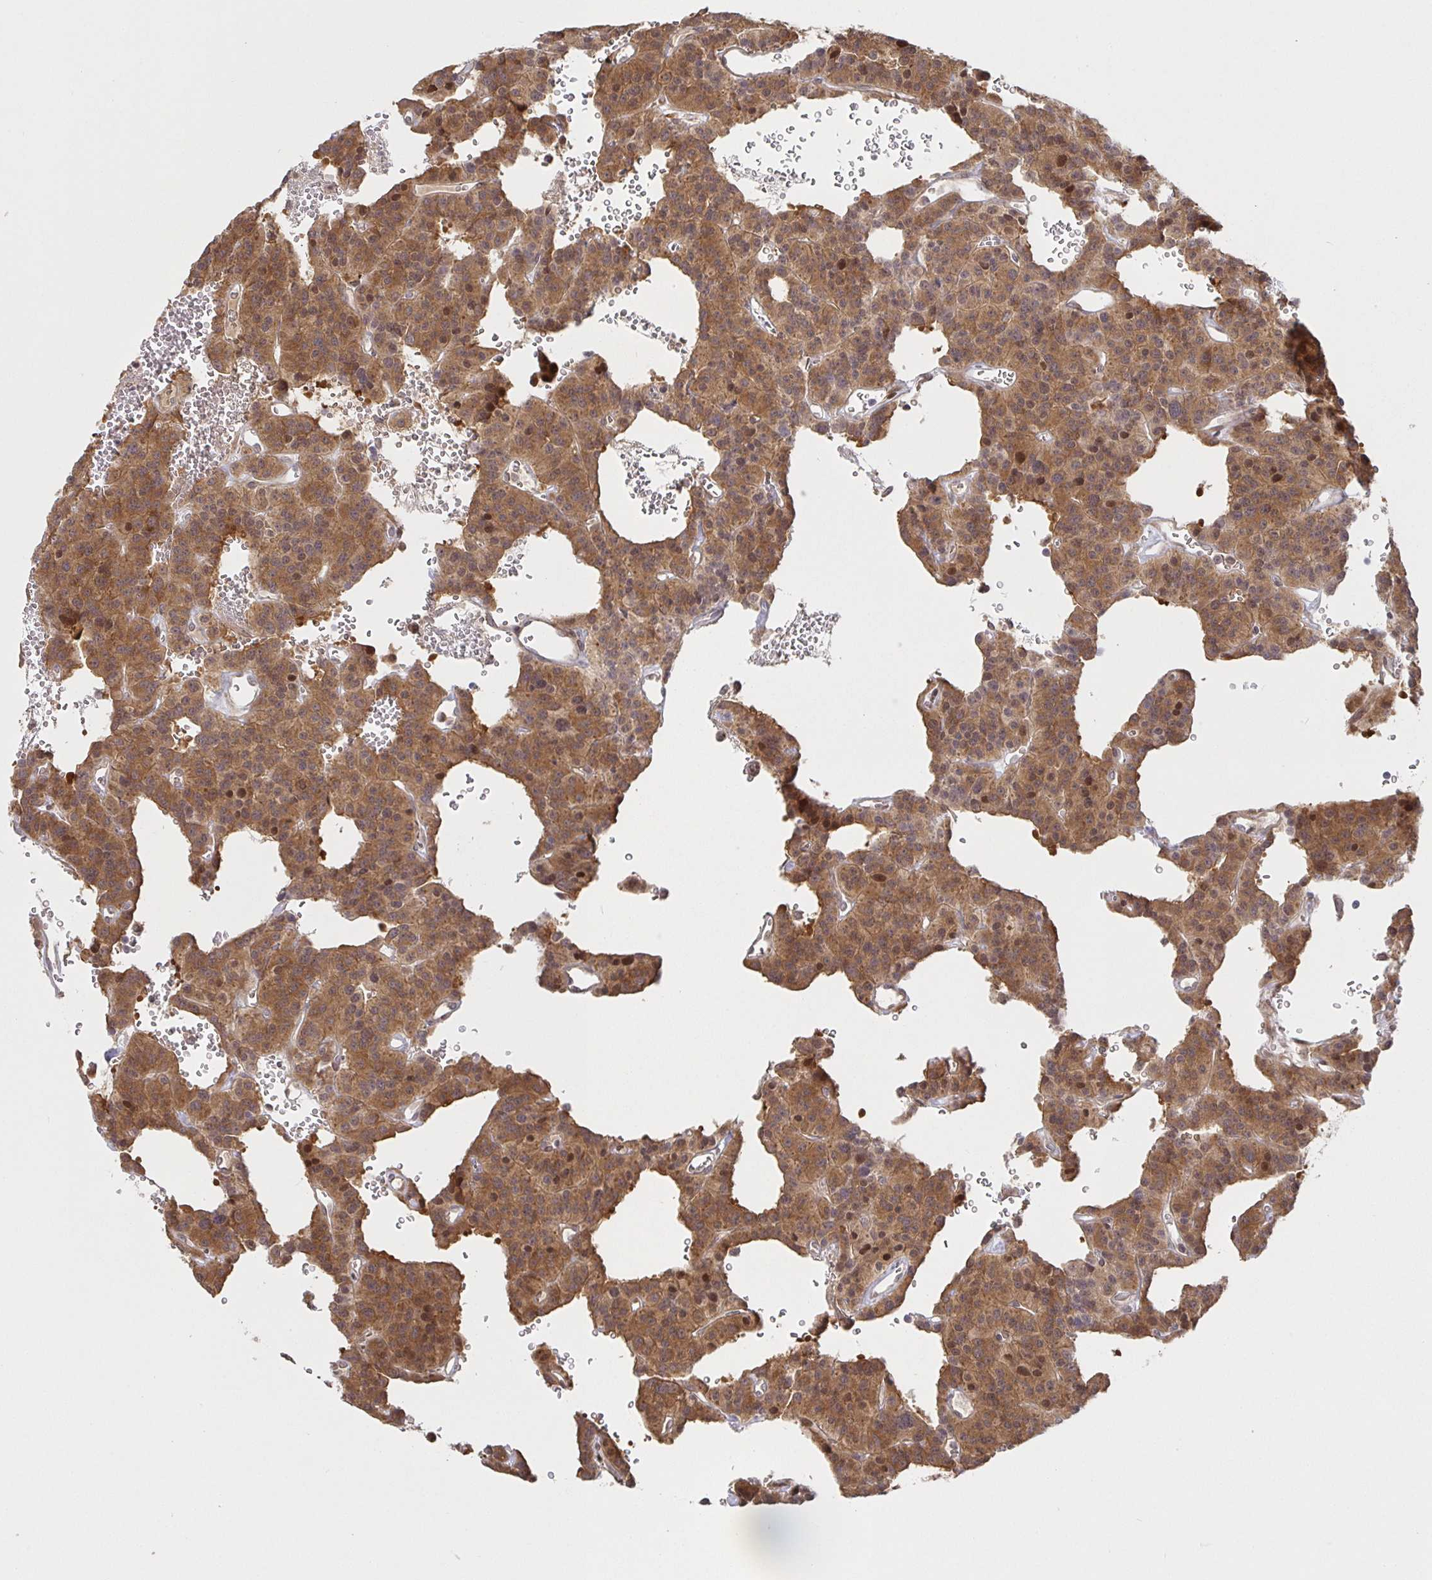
{"staining": {"intensity": "moderate", "quantity": ">75%", "location": "cytoplasmic/membranous"}, "tissue": "carcinoid", "cell_type": "Tumor cells", "image_type": "cancer", "snomed": [{"axis": "morphology", "description": "Carcinoid, malignant, NOS"}, {"axis": "topography", "description": "Lung"}], "caption": "Immunohistochemical staining of human carcinoid (malignant) shows medium levels of moderate cytoplasmic/membranous protein positivity in about >75% of tumor cells.", "gene": "AACS", "patient": {"sex": "female", "age": 71}}